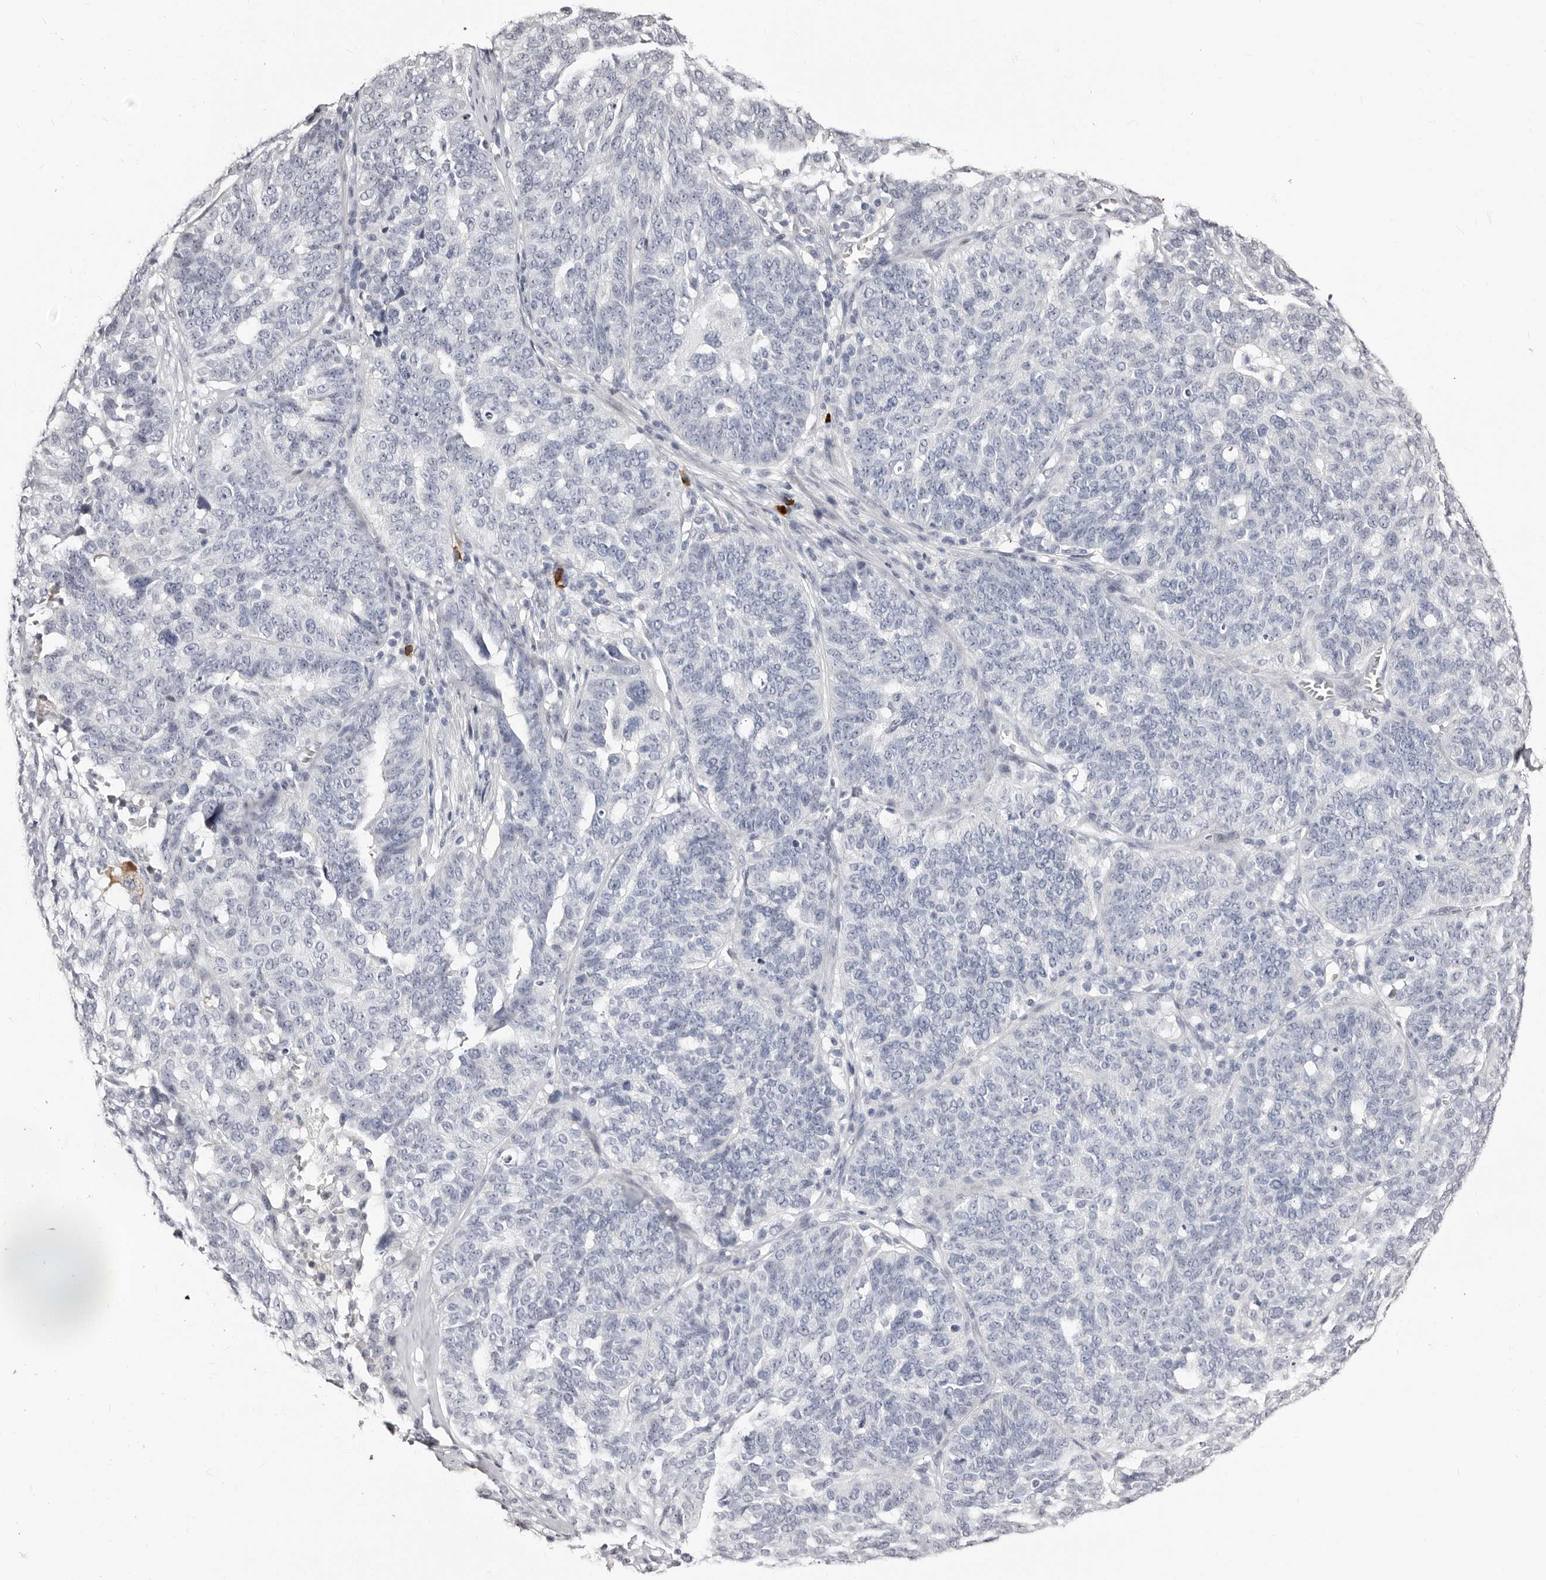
{"staining": {"intensity": "negative", "quantity": "none", "location": "none"}, "tissue": "ovarian cancer", "cell_type": "Tumor cells", "image_type": "cancer", "snomed": [{"axis": "morphology", "description": "Cystadenocarcinoma, serous, NOS"}, {"axis": "topography", "description": "Ovary"}], "caption": "This is a image of immunohistochemistry (IHC) staining of serous cystadenocarcinoma (ovarian), which shows no positivity in tumor cells.", "gene": "TBC1D22B", "patient": {"sex": "female", "age": 59}}